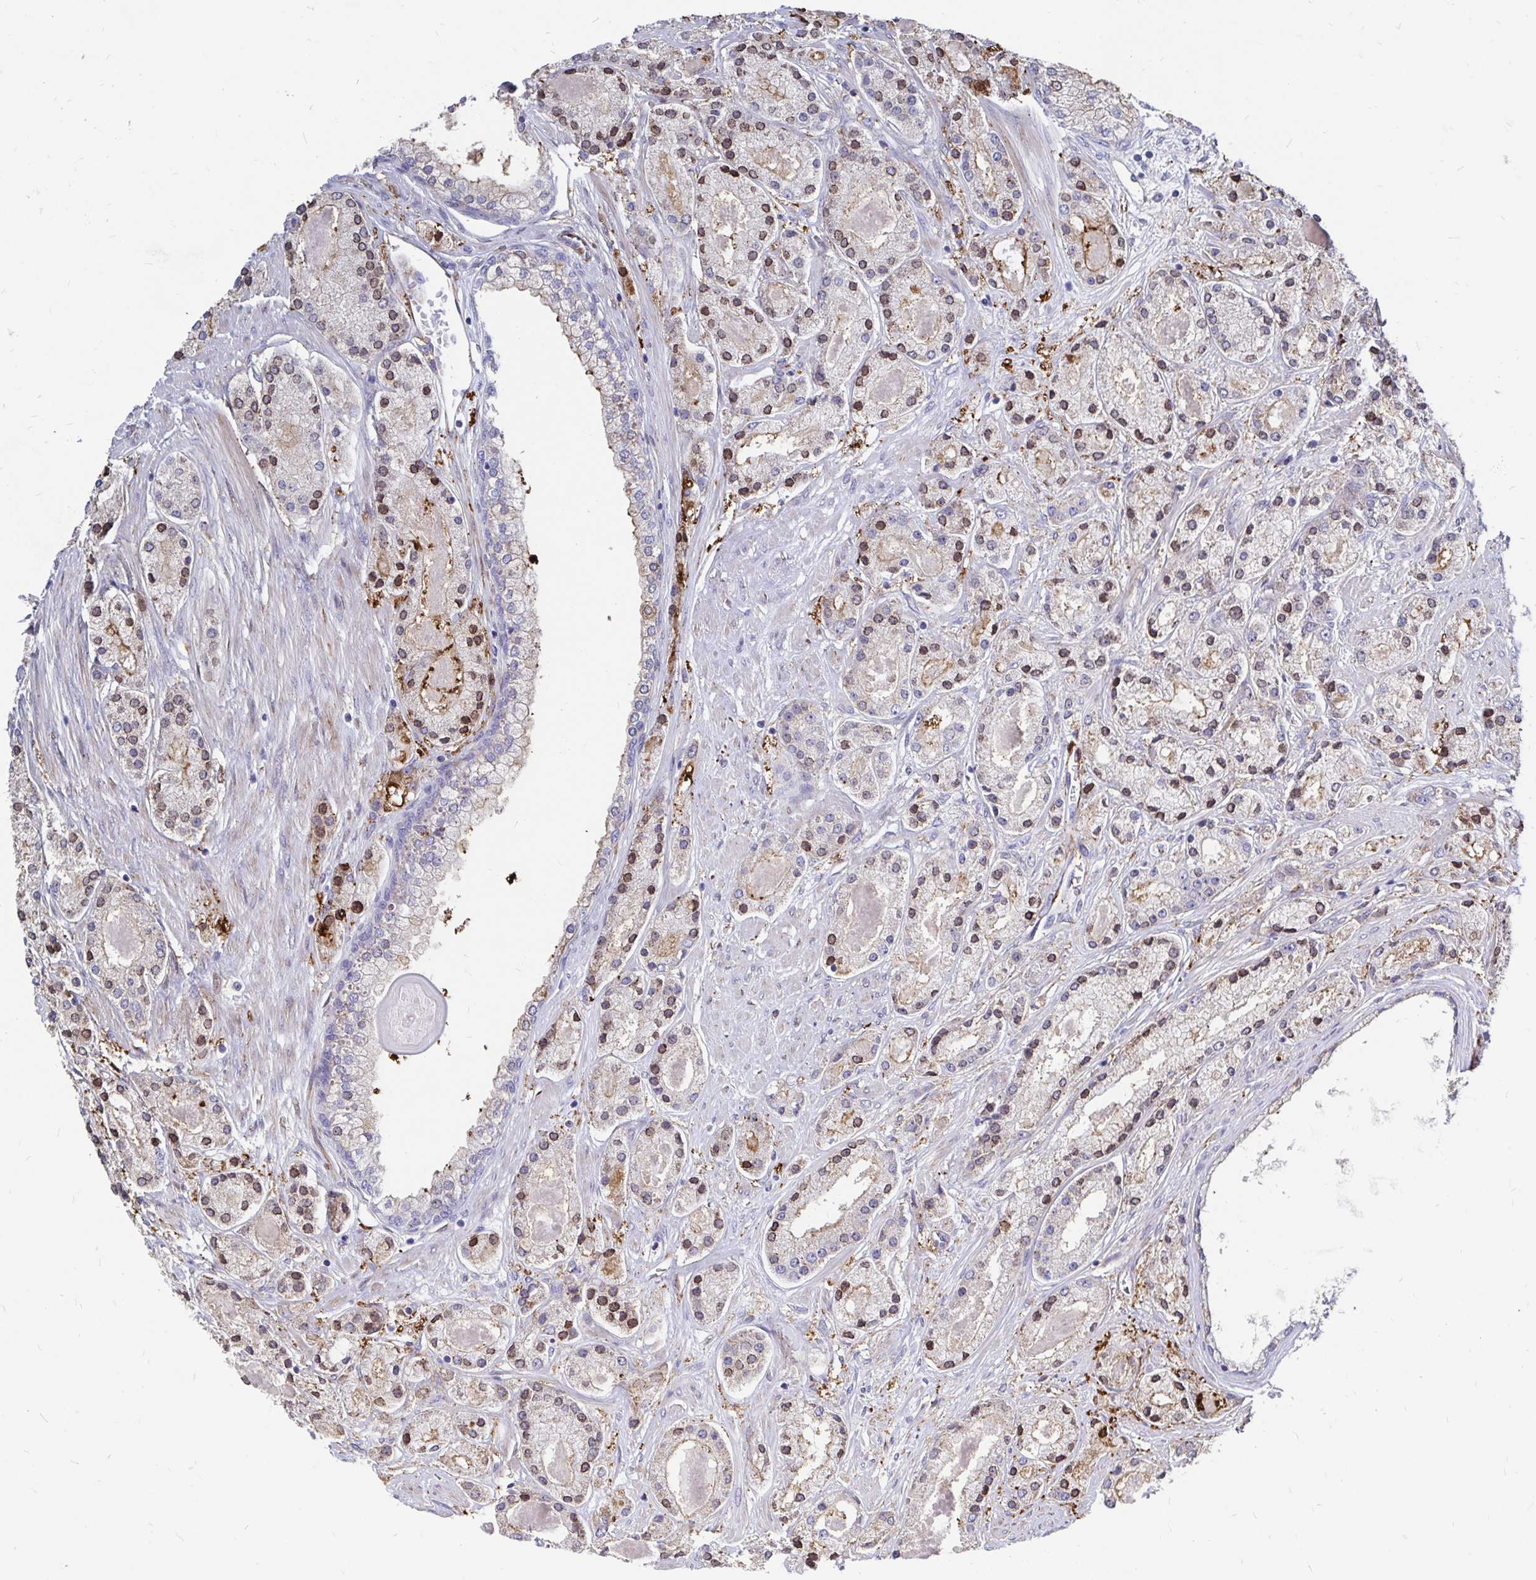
{"staining": {"intensity": "moderate", "quantity": "<25%", "location": "nuclear"}, "tissue": "prostate cancer", "cell_type": "Tumor cells", "image_type": "cancer", "snomed": [{"axis": "morphology", "description": "Adenocarcinoma, High grade"}, {"axis": "topography", "description": "Prostate"}], "caption": "High-grade adenocarcinoma (prostate) stained with a protein marker reveals moderate staining in tumor cells.", "gene": "CDKL1", "patient": {"sex": "male", "age": 67}}